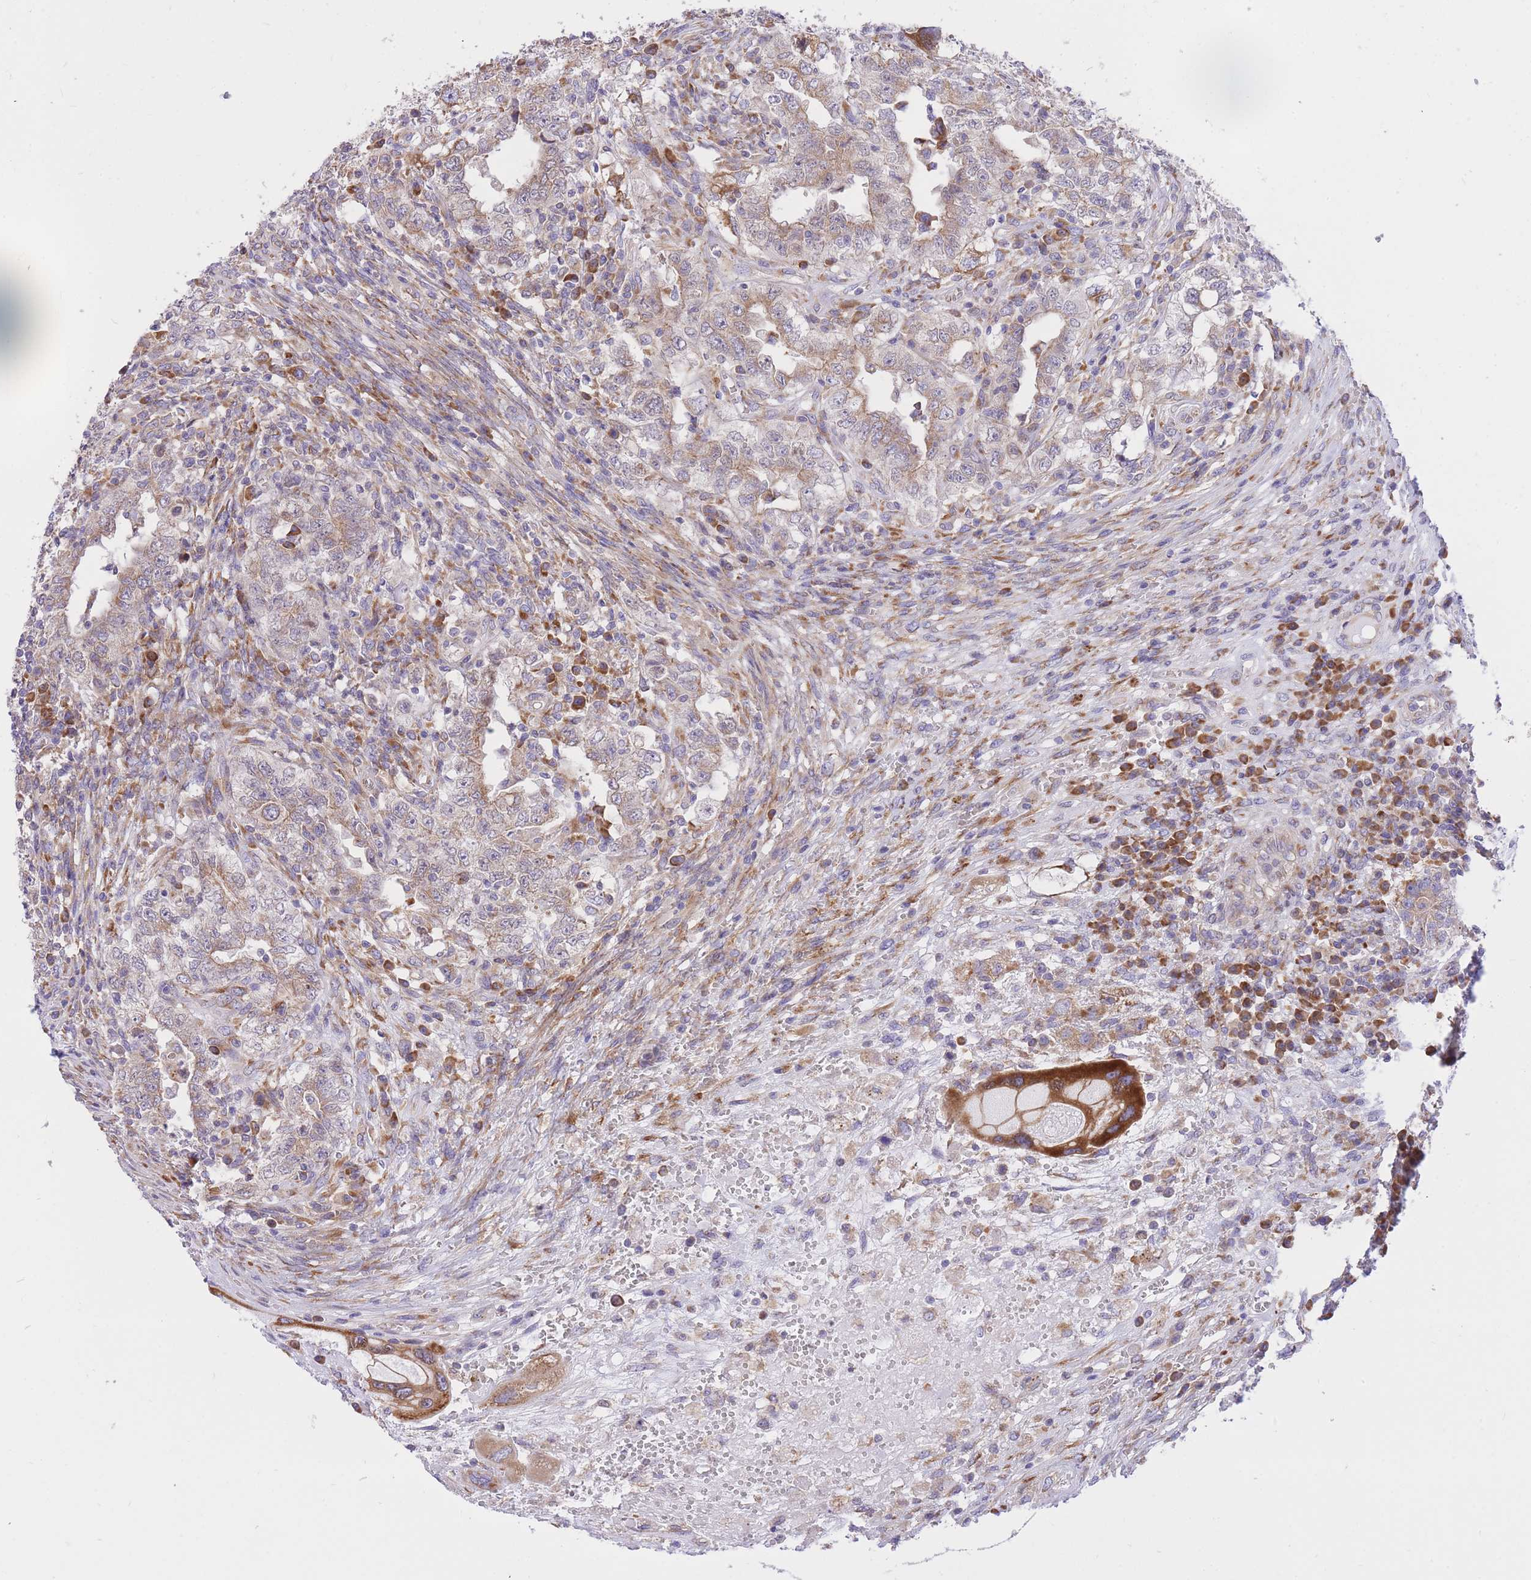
{"staining": {"intensity": "strong", "quantity": "<25%", "location": "cytoplasmic/membranous"}, "tissue": "testis cancer", "cell_type": "Tumor cells", "image_type": "cancer", "snomed": [{"axis": "morphology", "description": "Carcinoma, Embryonal, NOS"}, {"axis": "topography", "description": "Testis"}], "caption": "Testis embryonal carcinoma stained for a protein (brown) demonstrates strong cytoplasmic/membranous positive positivity in about <25% of tumor cells.", "gene": "GBP7", "patient": {"sex": "male", "age": 26}}